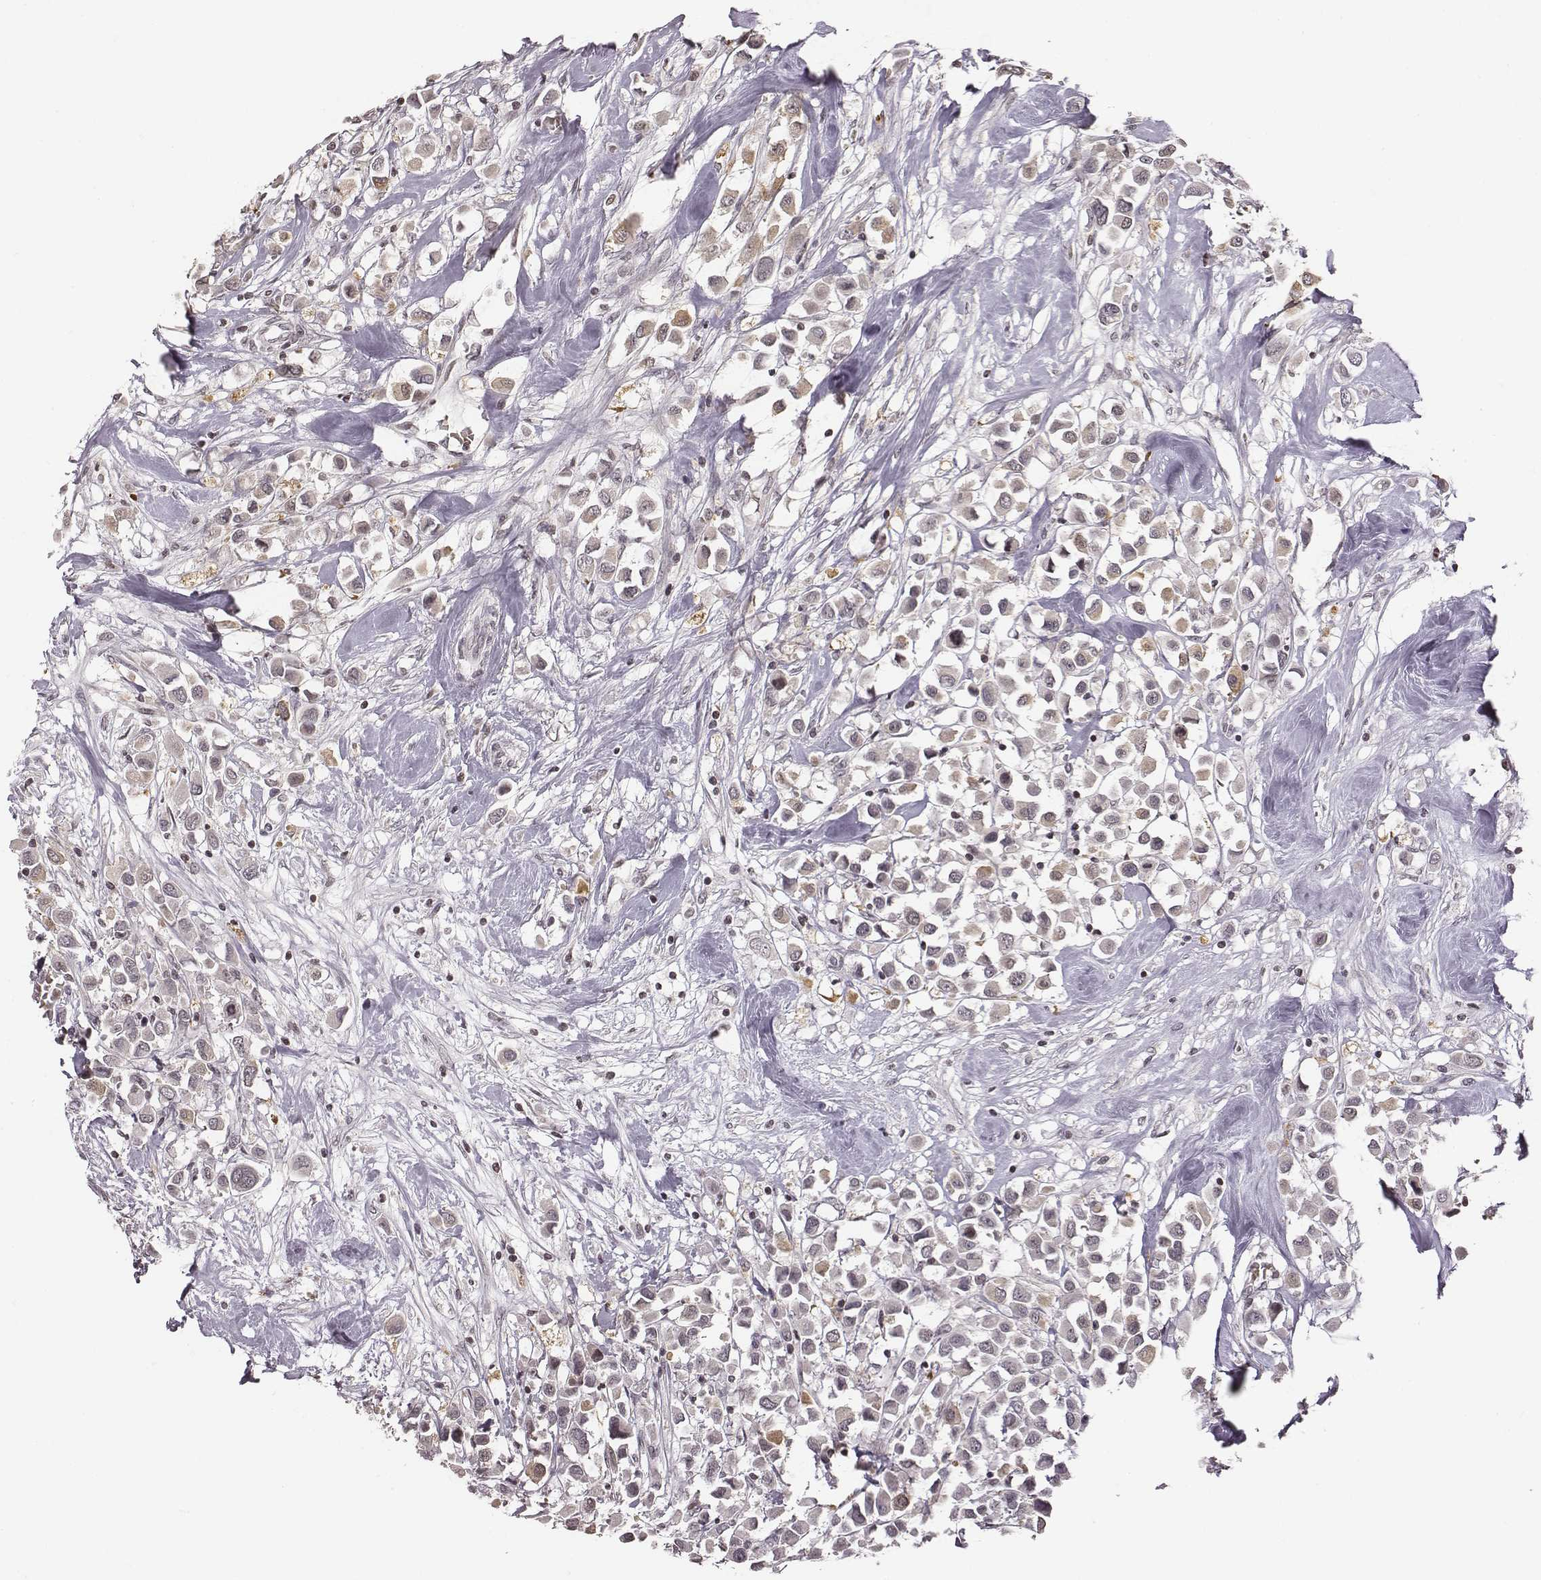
{"staining": {"intensity": "weak", "quantity": "<25%", "location": "cytoplasmic/membranous"}, "tissue": "breast cancer", "cell_type": "Tumor cells", "image_type": "cancer", "snomed": [{"axis": "morphology", "description": "Duct carcinoma"}, {"axis": "topography", "description": "Breast"}], "caption": "An immunohistochemistry photomicrograph of invasive ductal carcinoma (breast) is shown. There is no staining in tumor cells of invasive ductal carcinoma (breast).", "gene": "GRM4", "patient": {"sex": "female", "age": 61}}